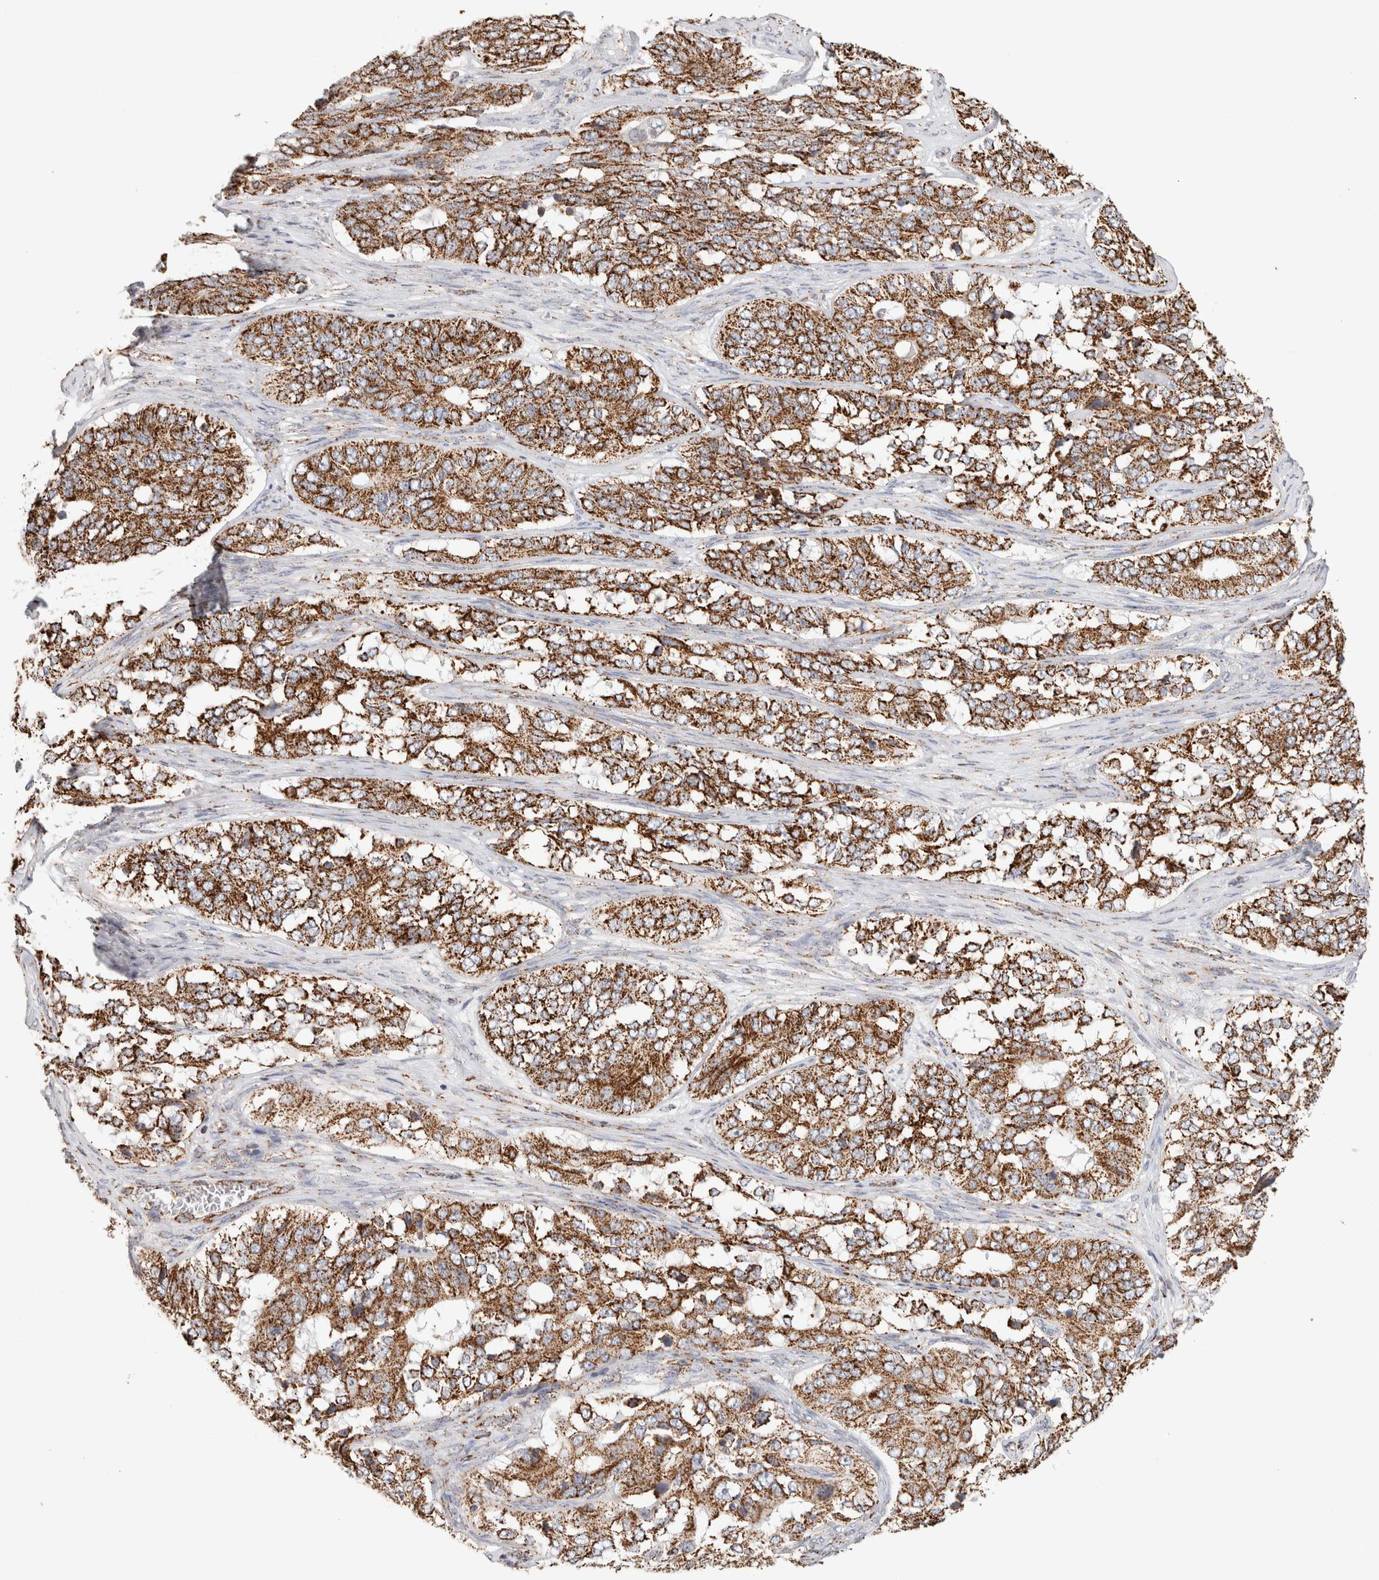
{"staining": {"intensity": "moderate", "quantity": ">75%", "location": "cytoplasmic/membranous"}, "tissue": "ovarian cancer", "cell_type": "Tumor cells", "image_type": "cancer", "snomed": [{"axis": "morphology", "description": "Carcinoma, endometroid"}, {"axis": "topography", "description": "Ovary"}], "caption": "A photomicrograph of endometroid carcinoma (ovarian) stained for a protein demonstrates moderate cytoplasmic/membranous brown staining in tumor cells. (DAB IHC with brightfield microscopy, high magnification).", "gene": "C1QBP", "patient": {"sex": "female", "age": 51}}